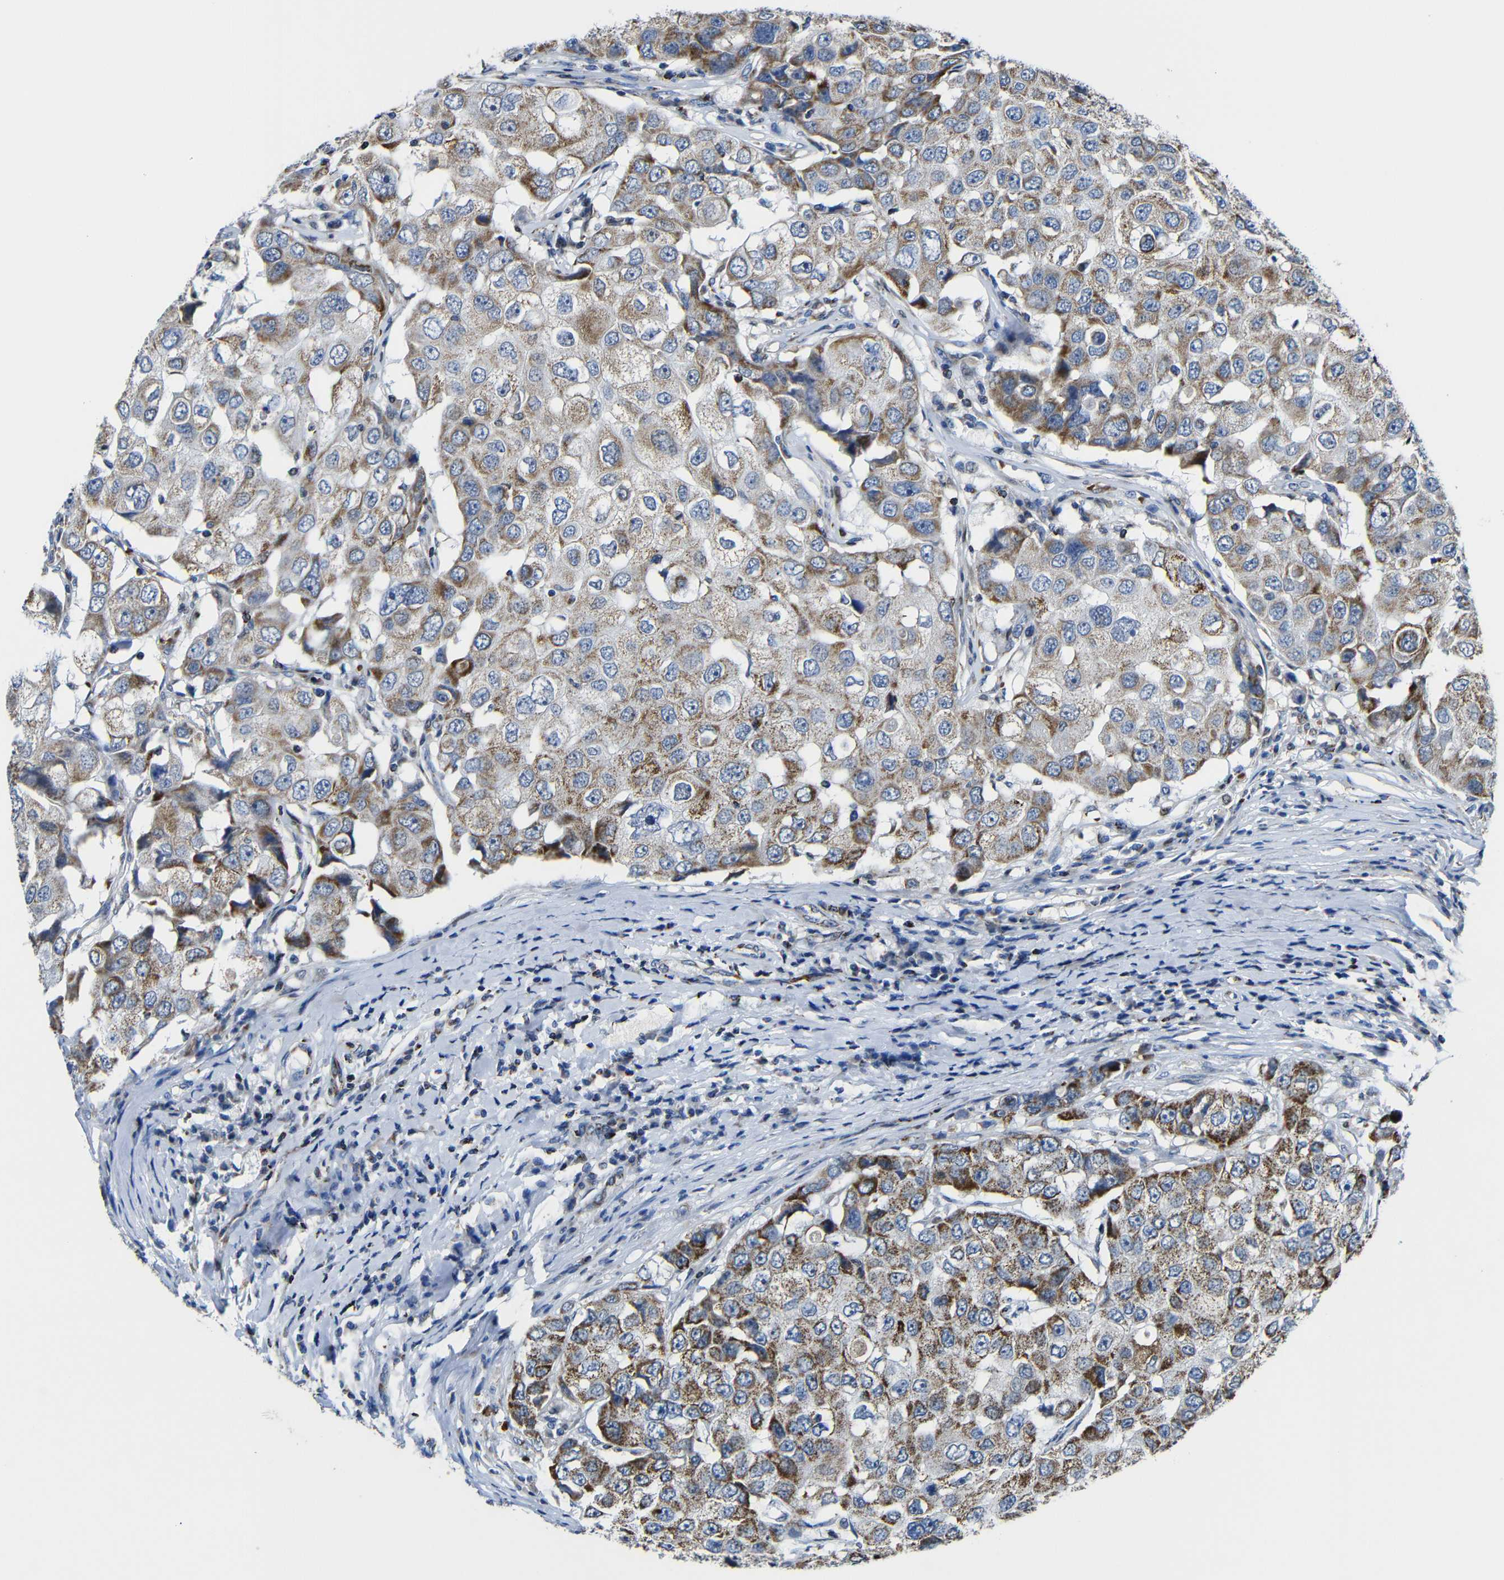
{"staining": {"intensity": "moderate", "quantity": "25%-75%", "location": "cytoplasmic/membranous"}, "tissue": "breast cancer", "cell_type": "Tumor cells", "image_type": "cancer", "snomed": [{"axis": "morphology", "description": "Duct carcinoma"}, {"axis": "topography", "description": "Breast"}], "caption": "Breast cancer (infiltrating ductal carcinoma) tissue reveals moderate cytoplasmic/membranous expression in approximately 25%-75% of tumor cells, visualized by immunohistochemistry.", "gene": "CA5B", "patient": {"sex": "female", "age": 27}}